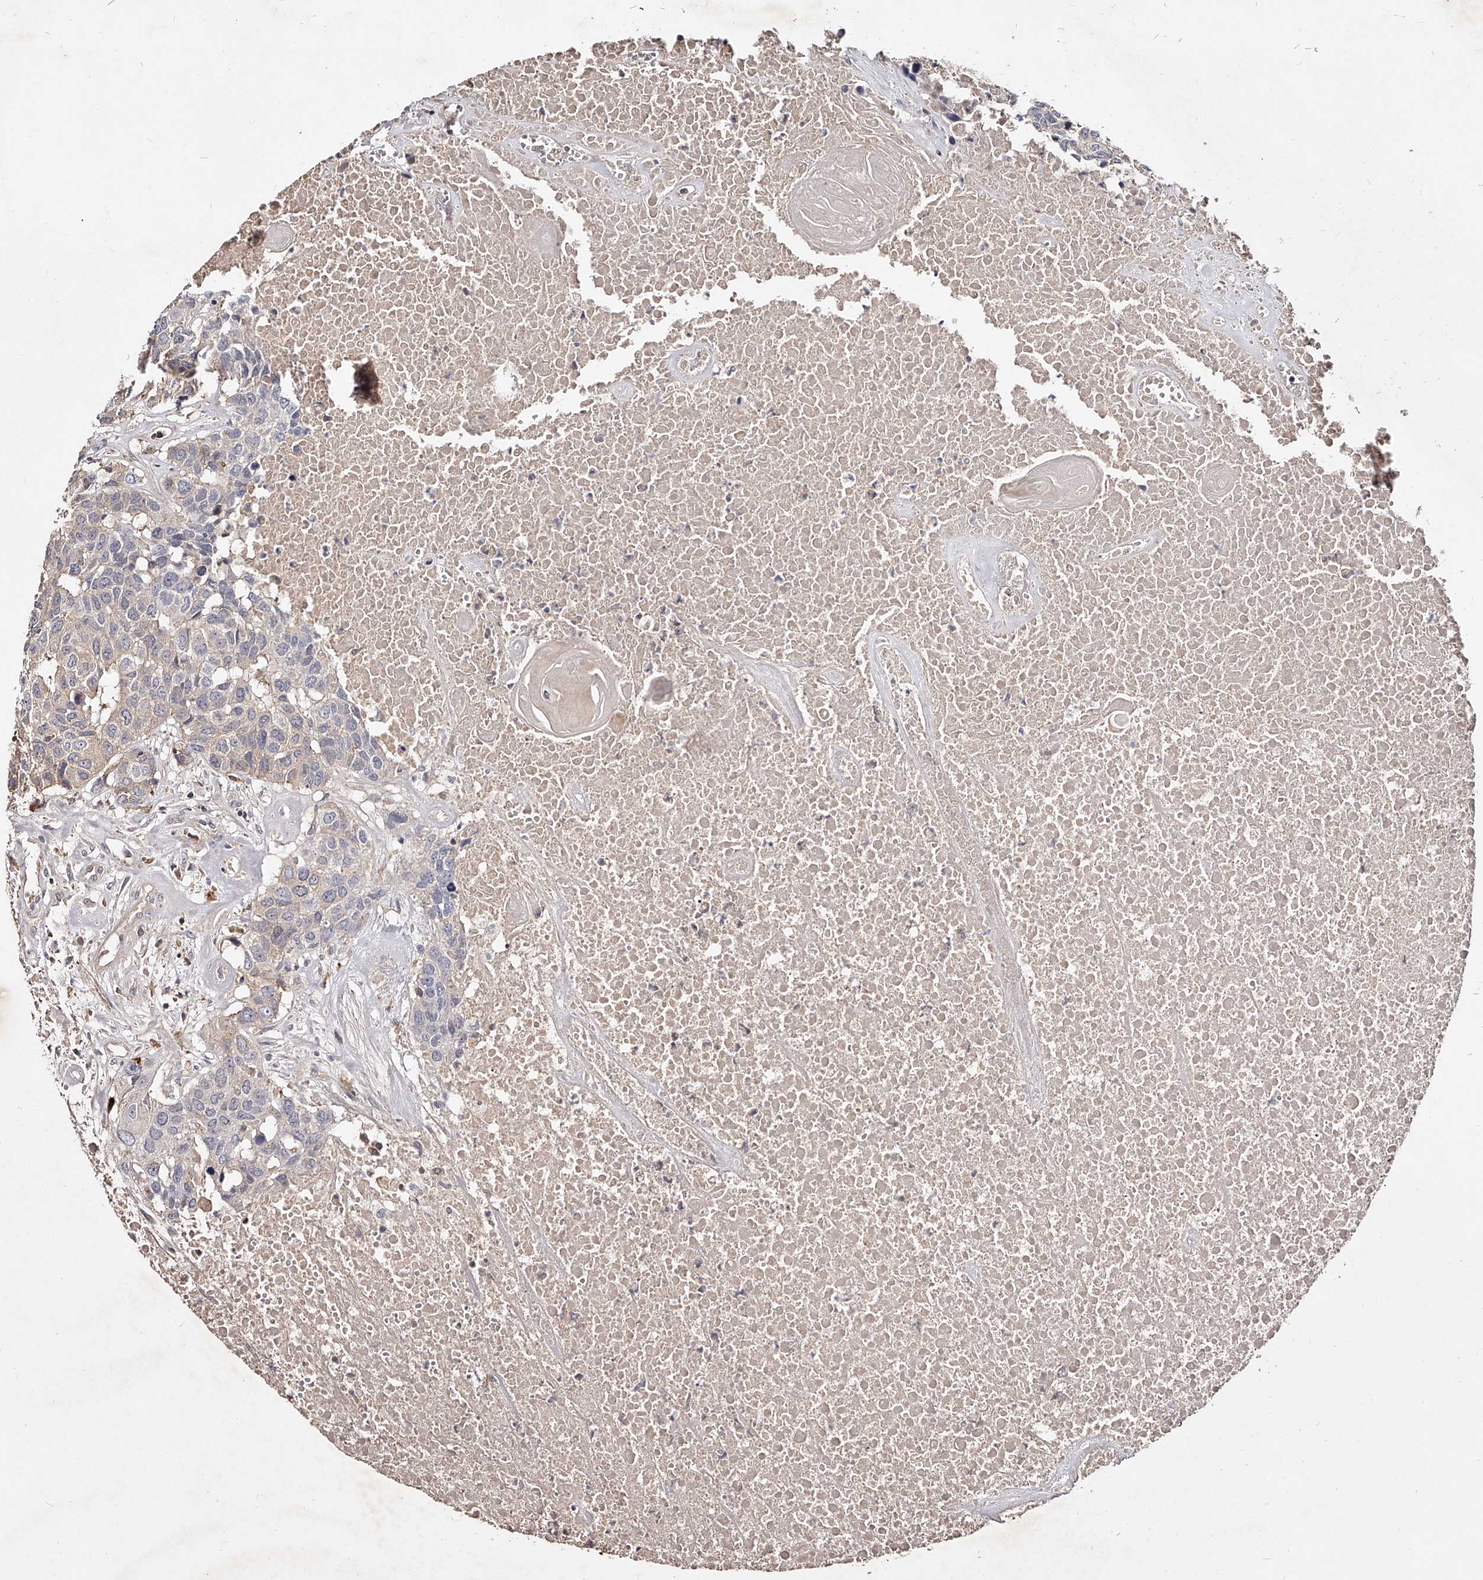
{"staining": {"intensity": "weak", "quantity": "<25%", "location": "cytoplasmic/membranous"}, "tissue": "head and neck cancer", "cell_type": "Tumor cells", "image_type": "cancer", "snomed": [{"axis": "morphology", "description": "Squamous cell carcinoma, NOS"}, {"axis": "topography", "description": "Head-Neck"}], "caption": "A high-resolution image shows IHC staining of head and neck cancer (squamous cell carcinoma), which demonstrates no significant positivity in tumor cells. (Stains: DAB immunohistochemistry (IHC) with hematoxylin counter stain, Microscopy: brightfield microscopy at high magnification).", "gene": "PHACTR1", "patient": {"sex": "male", "age": 66}}